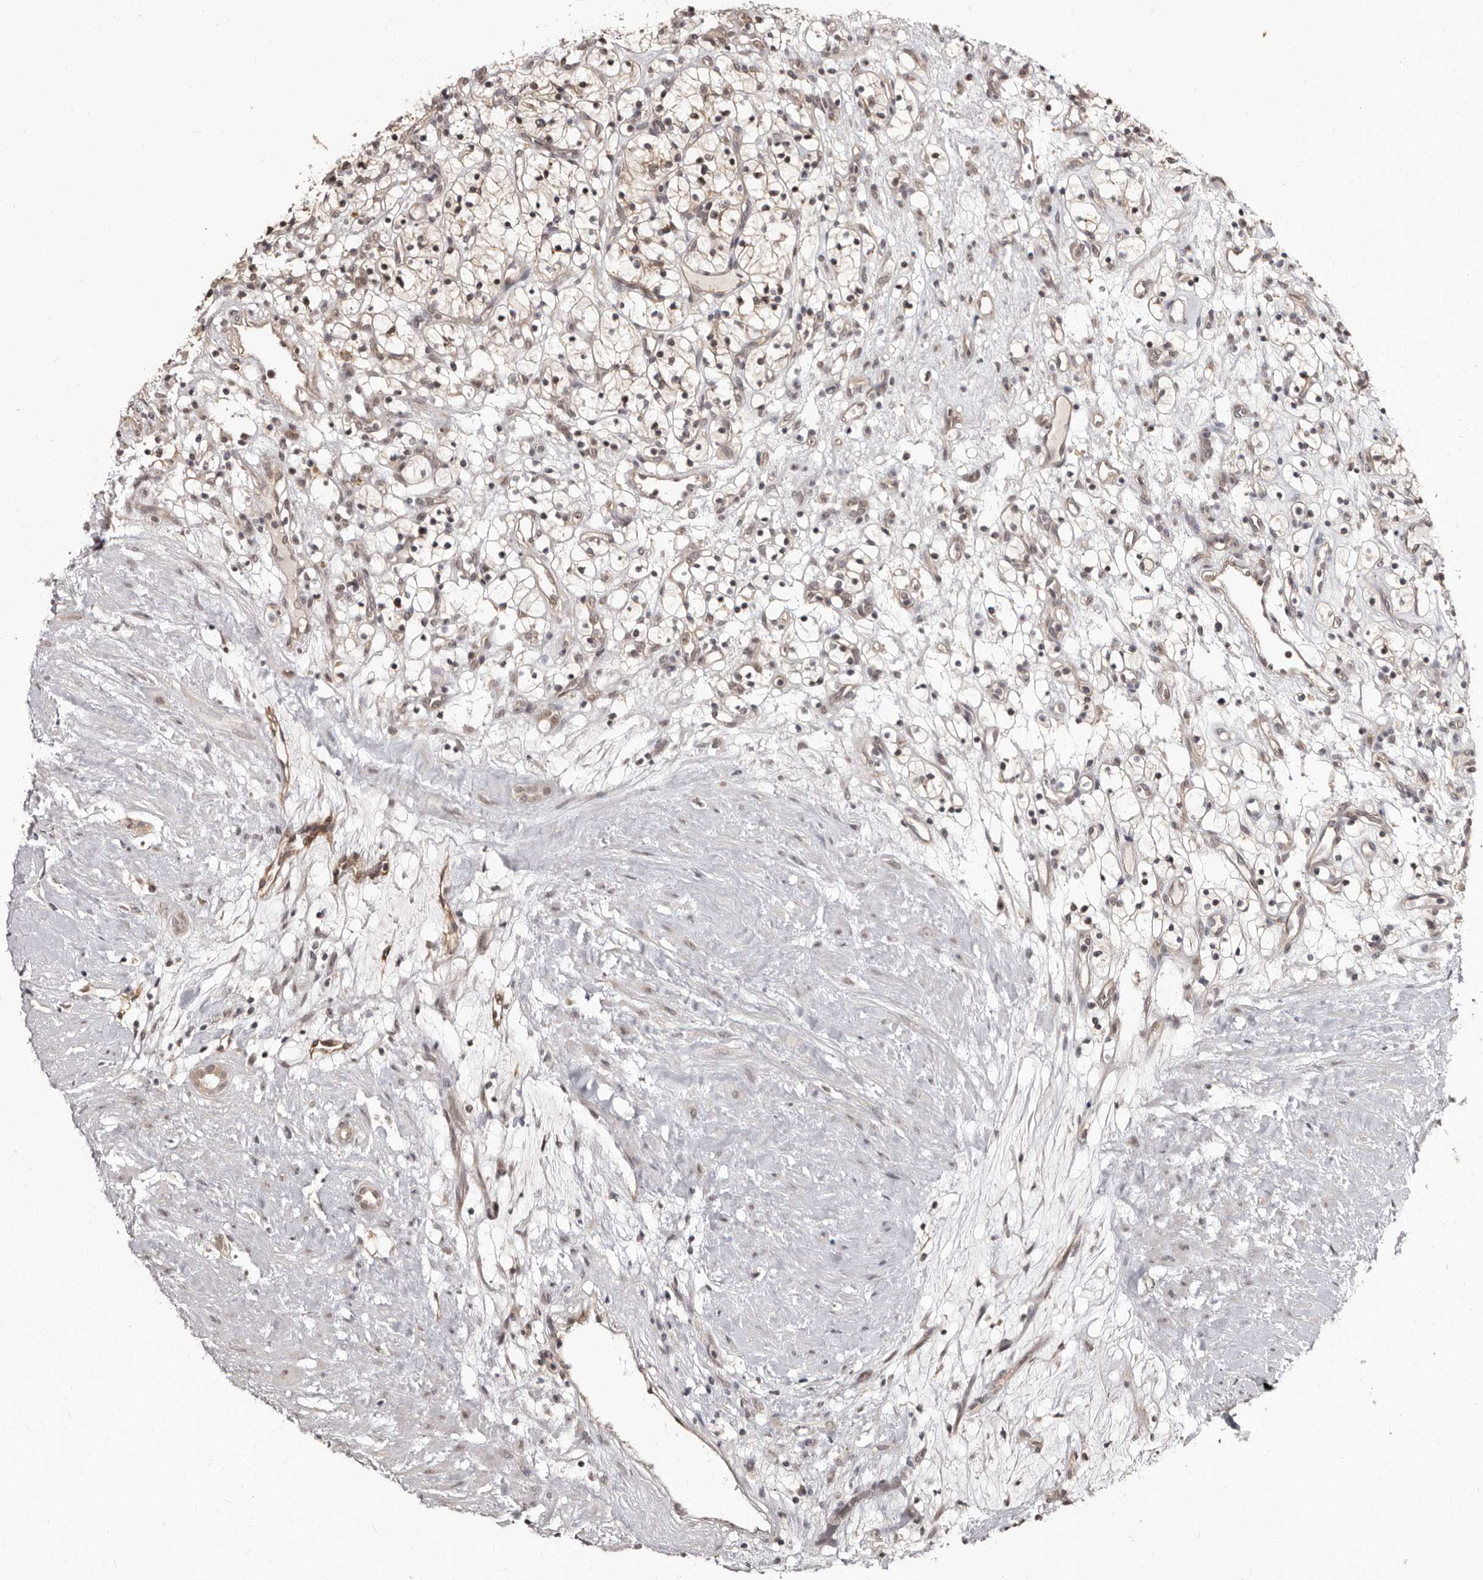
{"staining": {"intensity": "weak", "quantity": "<25%", "location": "nuclear"}, "tissue": "renal cancer", "cell_type": "Tumor cells", "image_type": "cancer", "snomed": [{"axis": "morphology", "description": "Adenocarcinoma, NOS"}, {"axis": "topography", "description": "Kidney"}], "caption": "The micrograph exhibits no staining of tumor cells in adenocarcinoma (renal).", "gene": "TBC1D22B", "patient": {"sex": "female", "age": 57}}